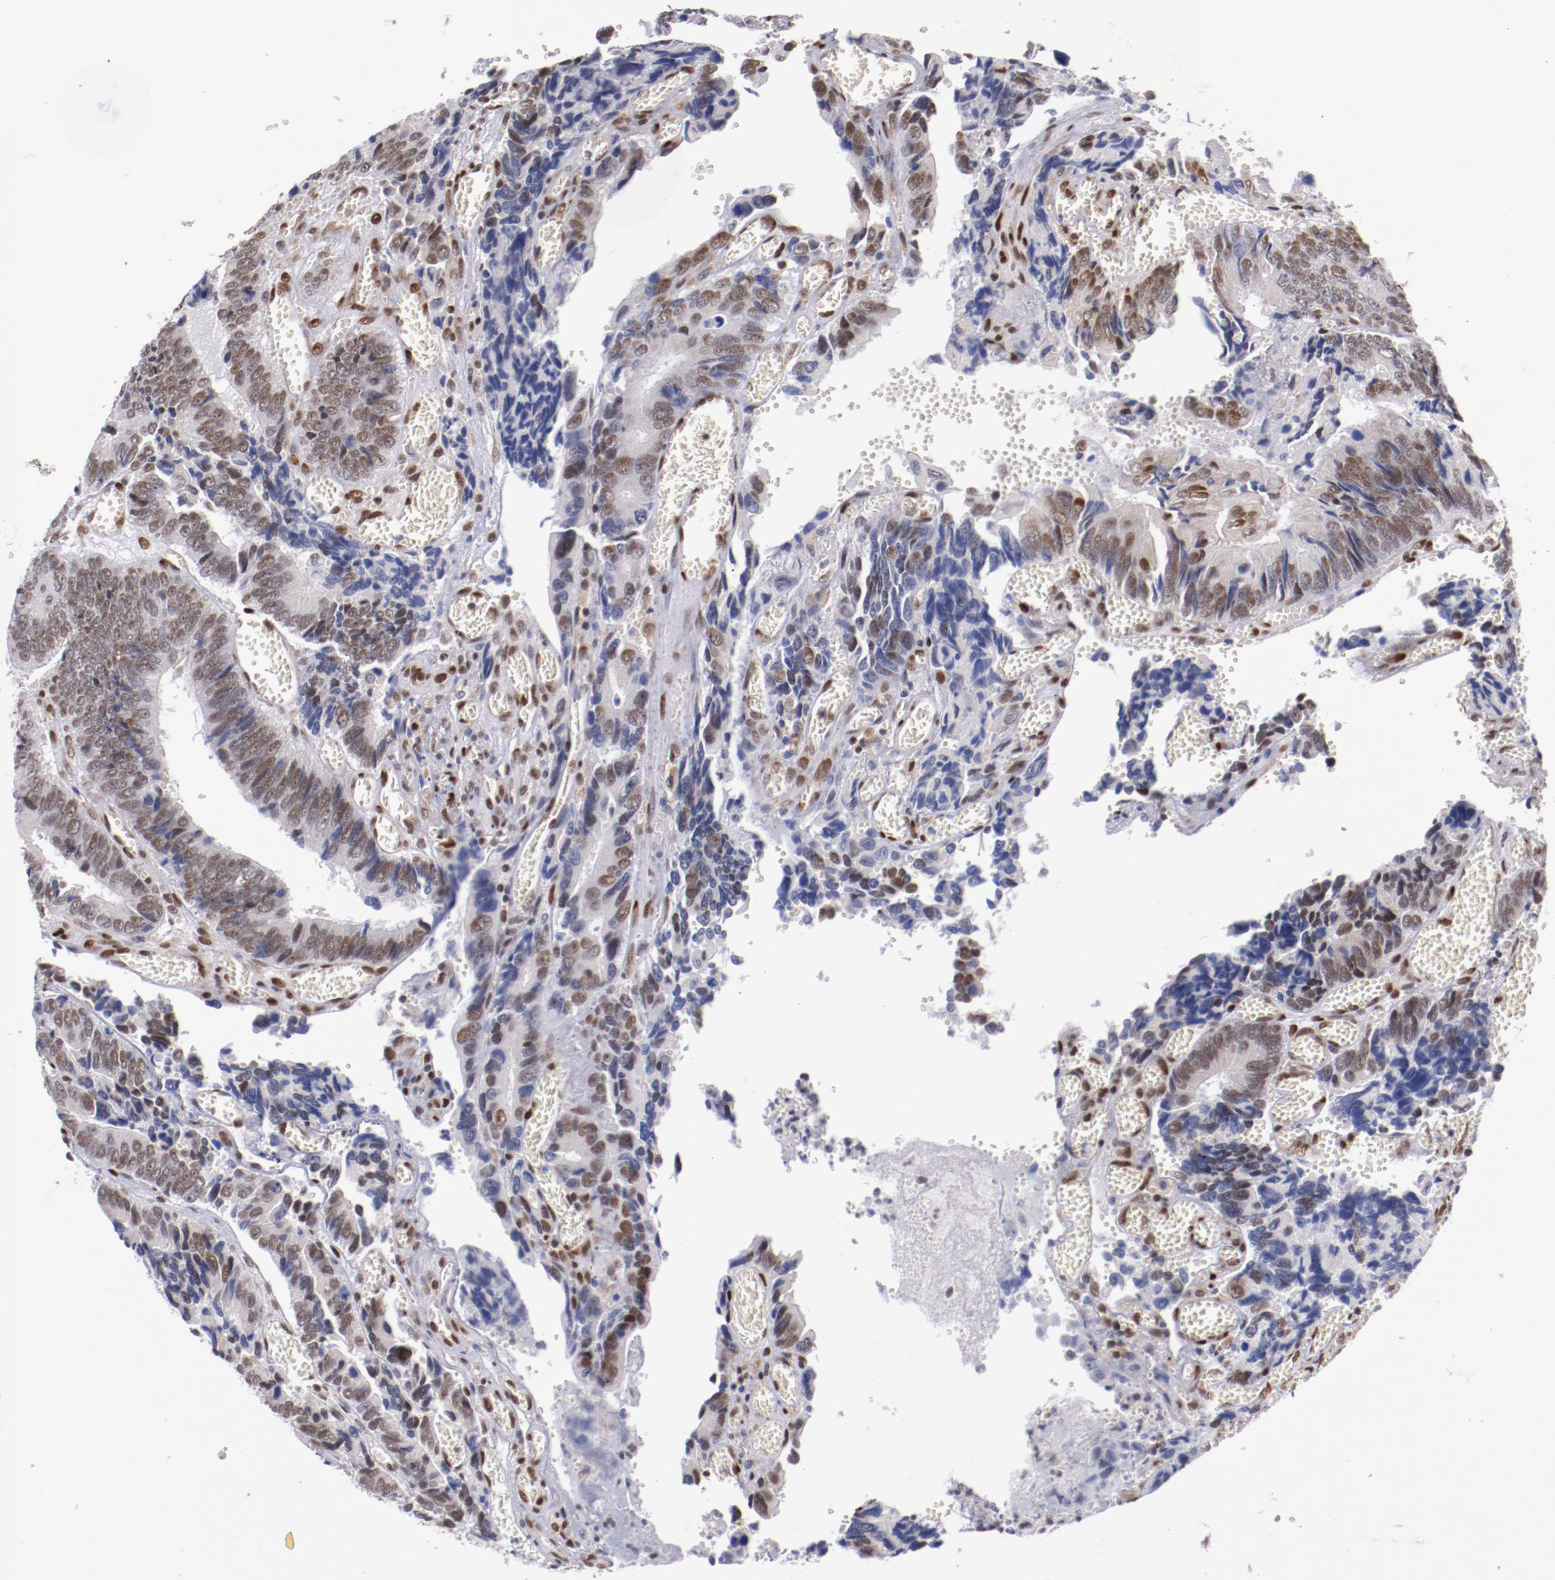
{"staining": {"intensity": "weak", "quantity": ">75%", "location": "nuclear"}, "tissue": "colorectal cancer", "cell_type": "Tumor cells", "image_type": "cancer", "snomed": [{"axis": "morphology", "description": "Adenocarcinoma, NOS"}, {"axis": "topography", "description": "Colon"}], "caption": "Colorectal adenocarcinoma stained with a brown dye displays weak nuclear positive staining in approximately >75% of tumor cells.", "gene": "SRF", "patient": {"sex": "male", "age": 72}}